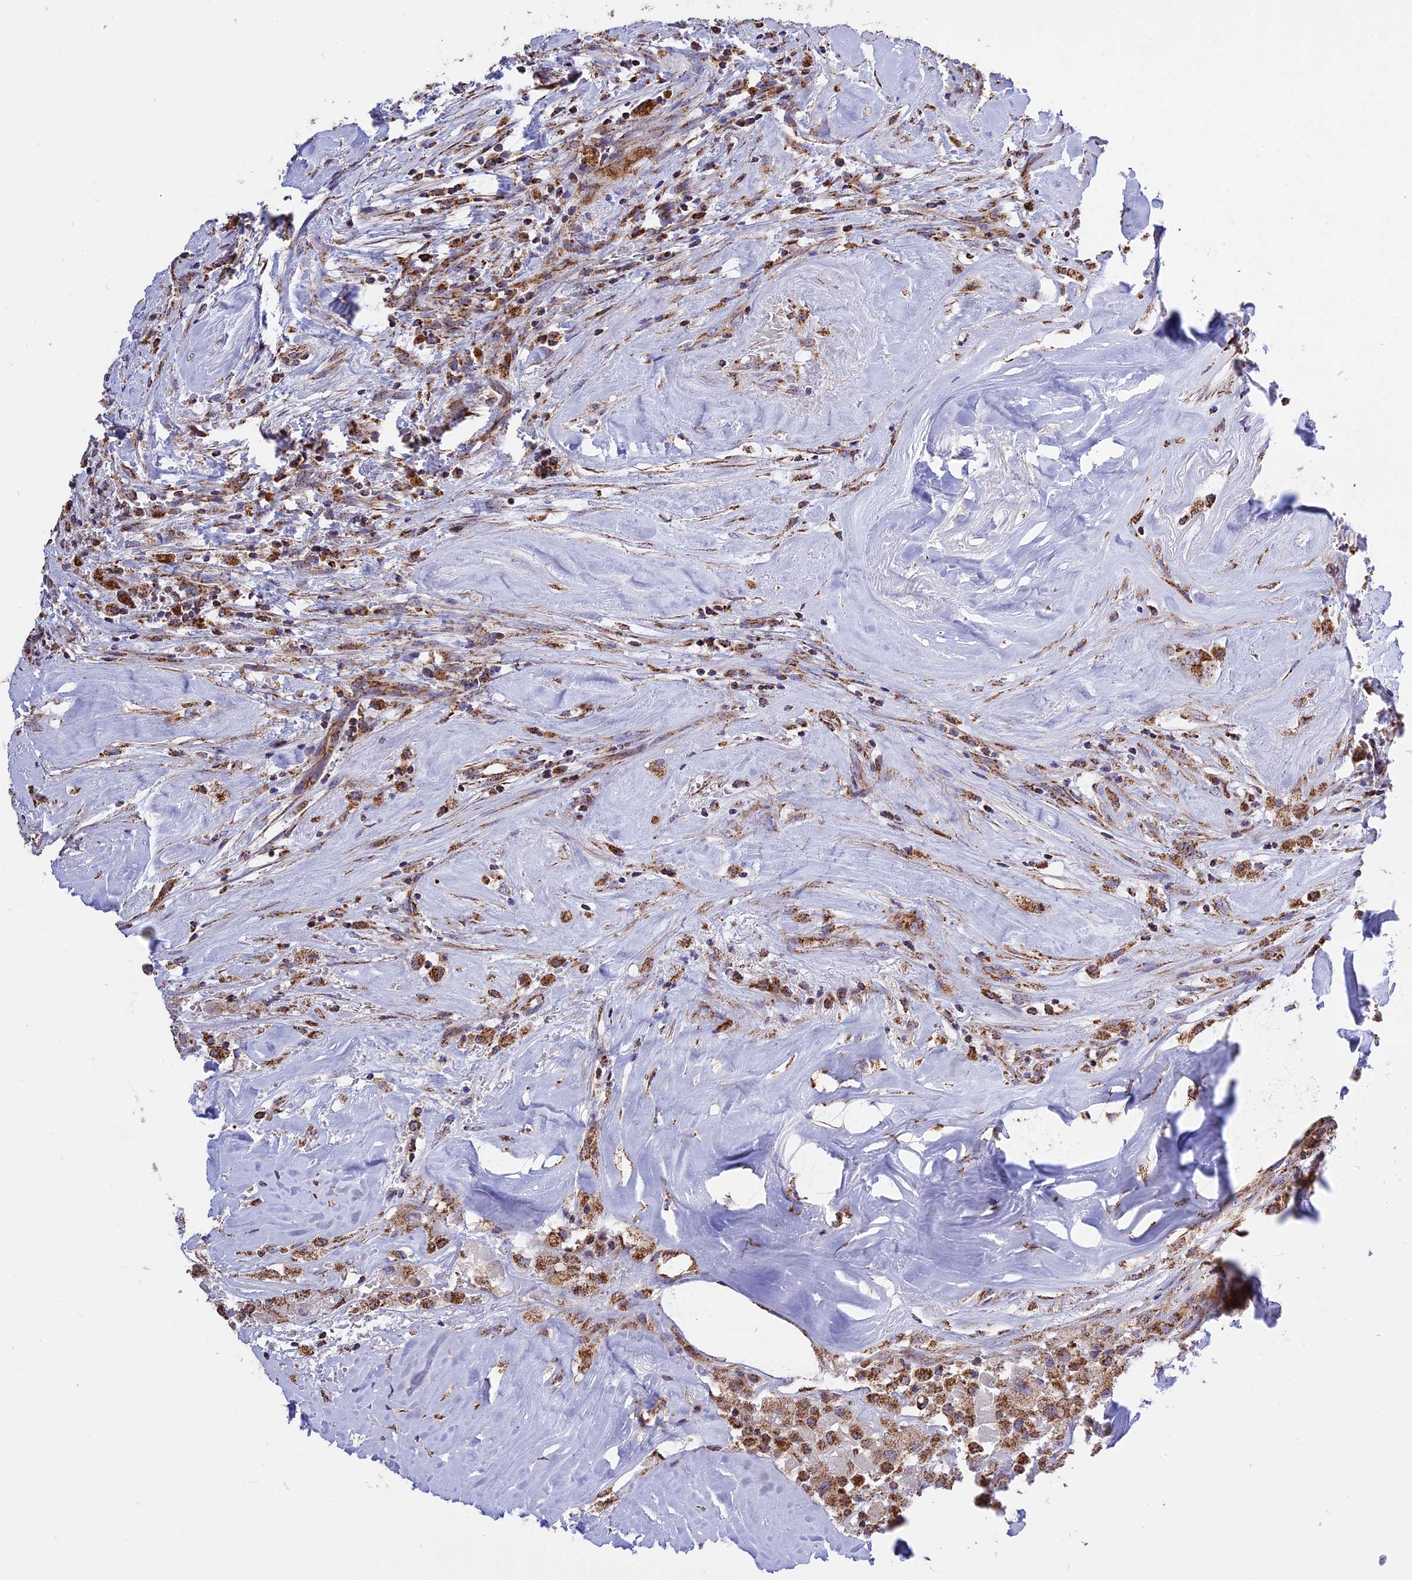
{"staining": {"intensity": "strong", "quantity": ">75%", "location": "cytoplasmic/membranous"}, "tissue": "thyroid cancer", "cell_type": "Tumor cells", "image_type": "cancer", "snomed": [{"axis": "morphology", "description": "Papillary adenocarcinoma, NOS"}, {"axis": "topography", "description": "Thyroid gland"}], "caption": "Immunohistochemistry of human thyroid cancer (papillary adenocarcinoma) shows high levels of strong cytoplasmic/membranous expression in about >75% of tumor cells. (Stains: DAB in brown, nuclei in blue, Microscopy: brightfield microscopy at high magnification).", "gene": "TTC4", "patient": {"sex": "female", "age": 59}}